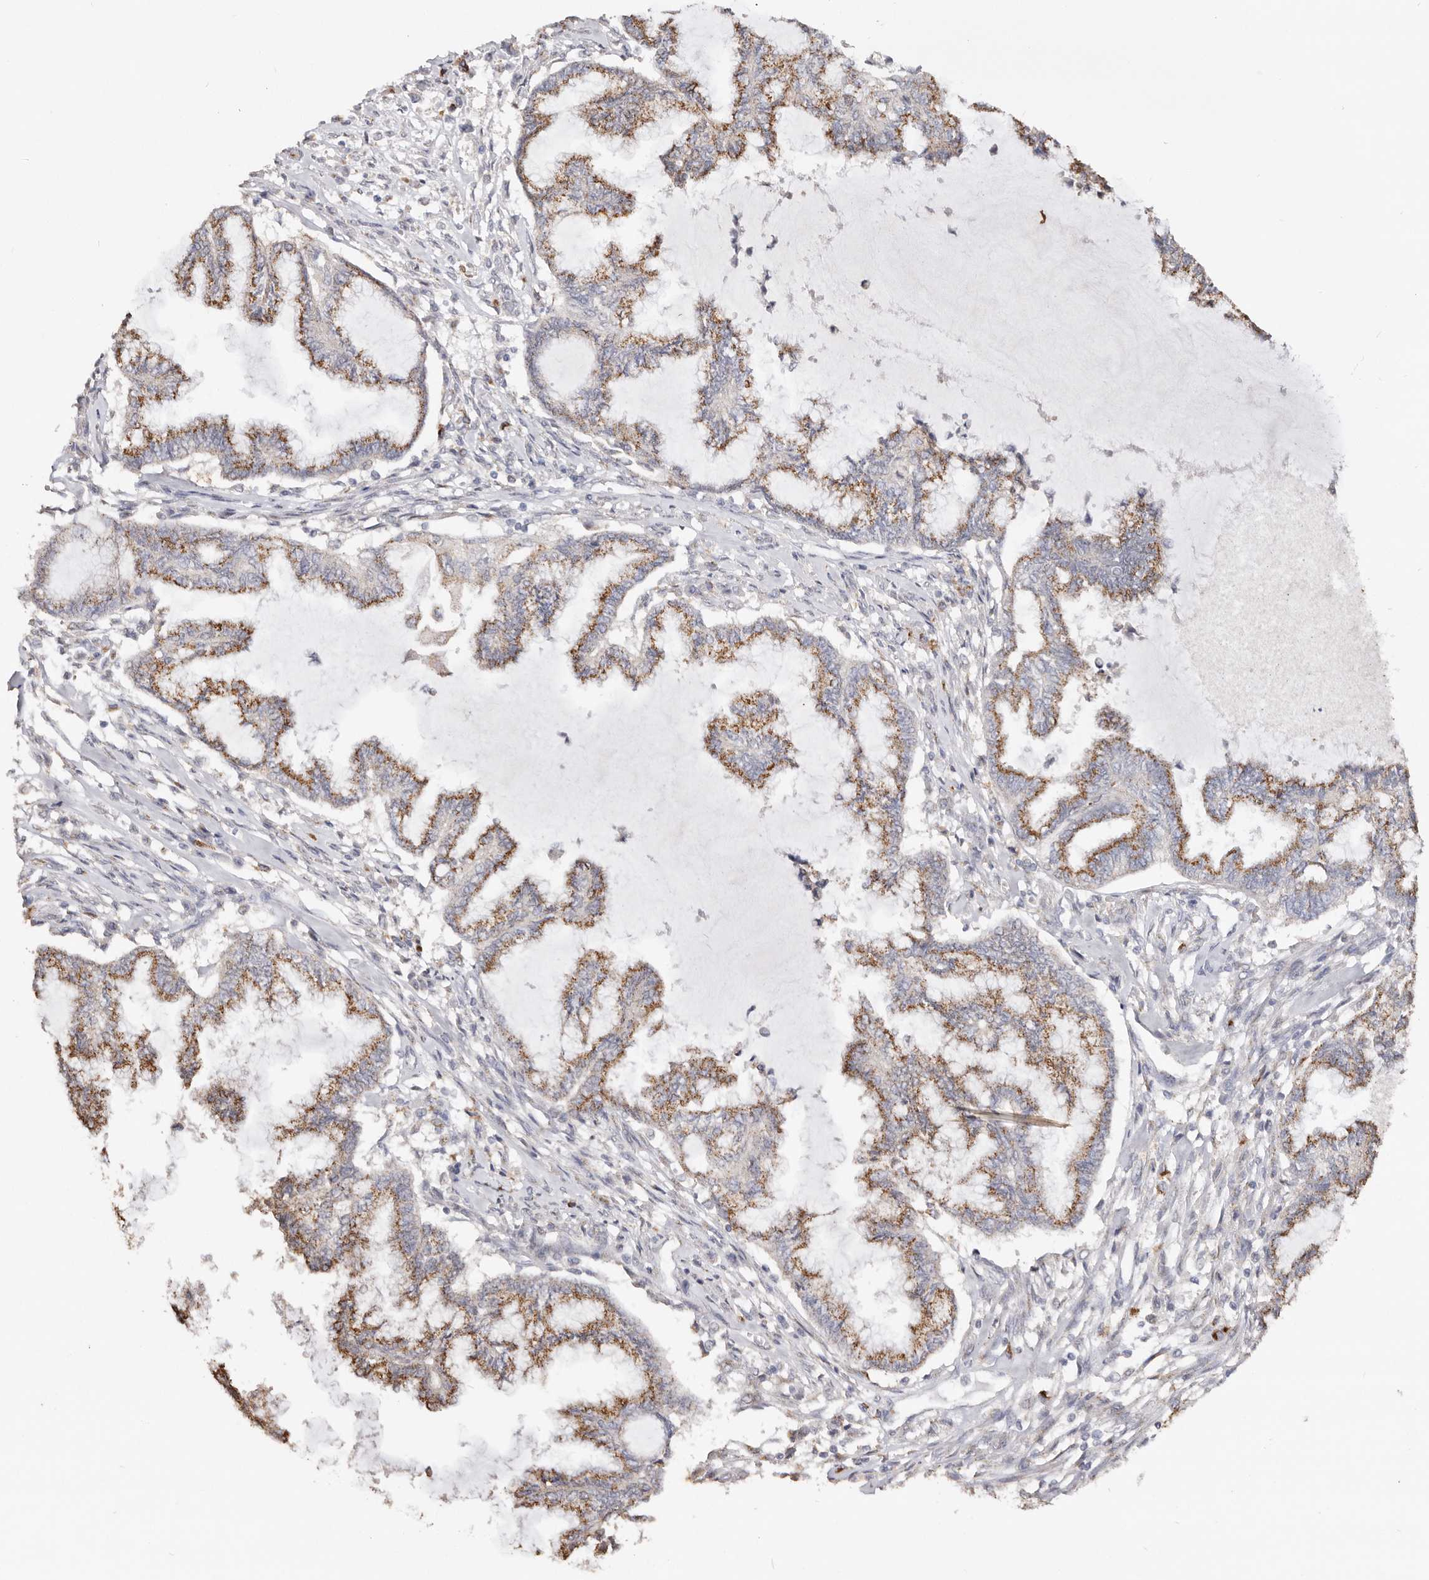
{"staining": {"intensity": "moderate", "quantity": ">75%", "location": "cytoplasmic/membranous"}, "tissue": "endometrial cancer", "cell_type": "Tumor cells", "image_type": "cancer", "snomed": [{"axis": "morphology", "description": "Adenocarcinoma, NOS"}, {"axis": "topography", "description": "Endometrium"}], "caption": "Human adenocarcinoma (endometrial) stained for a protein (brown) demonstrates moderate cytoplasmic/membranous positive staining in about >75% of tumor cells.", "gene": "LGALS7B", "patient": {"sex": "female", "age": 86}}